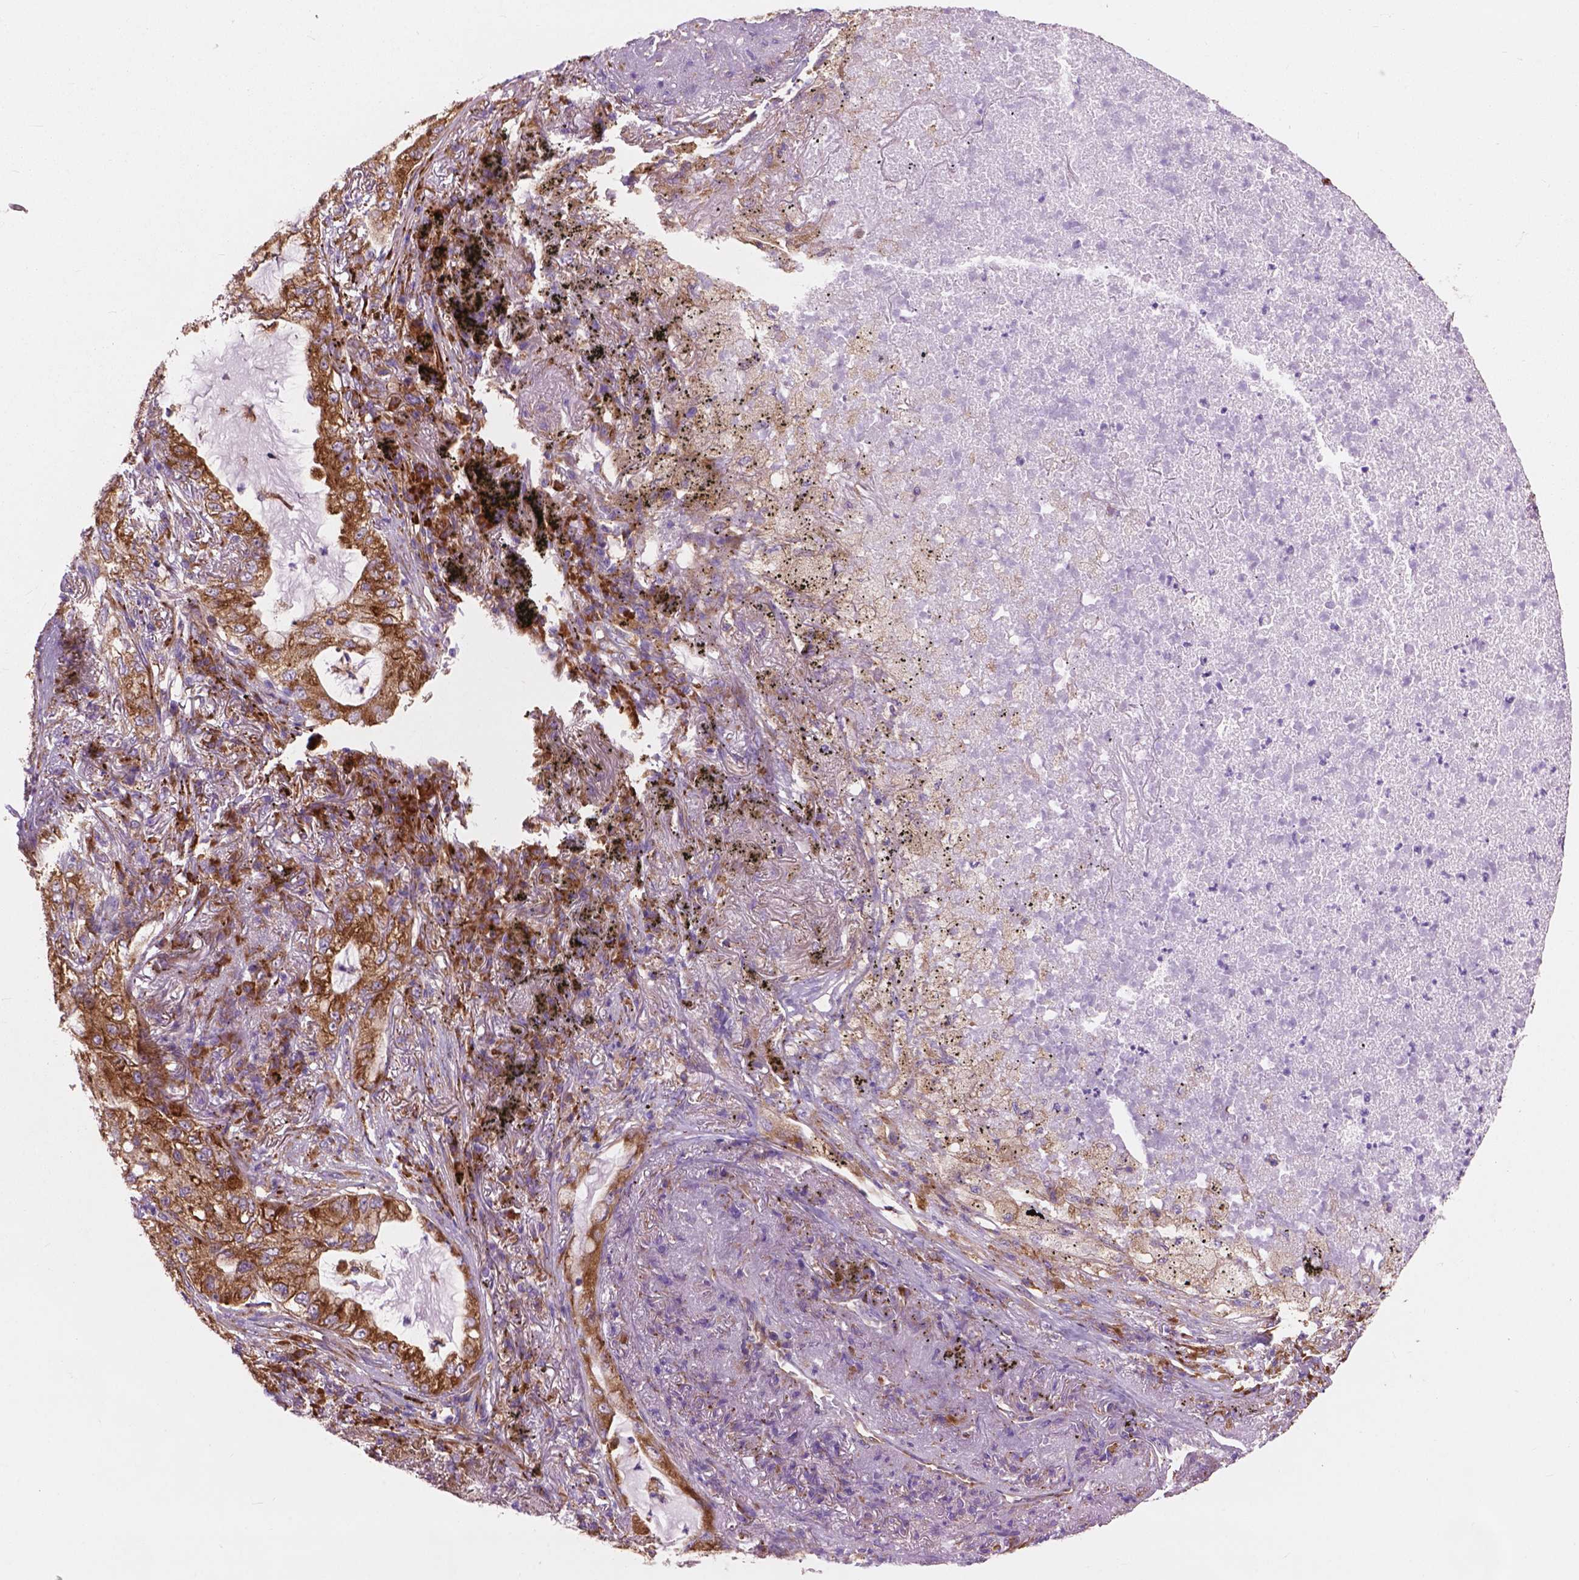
{"staining": {"intensity": "moderate", "quantity": ">75%", "location": "cytoplasmic/membranous"}, "tissue": "lung cancer", "cell_type": "Tumor cells", "image_type": "cancer", "snomed": [{"axis": "morphology", "description": "Adenocarcinoma, NOS"}, {"axis": "topography", "description": "Lung"}], "caption": "This photomicrograph exhibits immunohistochemistry (IHC) staining of lung adenocarcinoma, with medium moderate cytoplasmic/membranous staining in approximately >75% of tumor cells.", "gene": "RPL37A", "patient": {"sex": "female", "age": 73}}